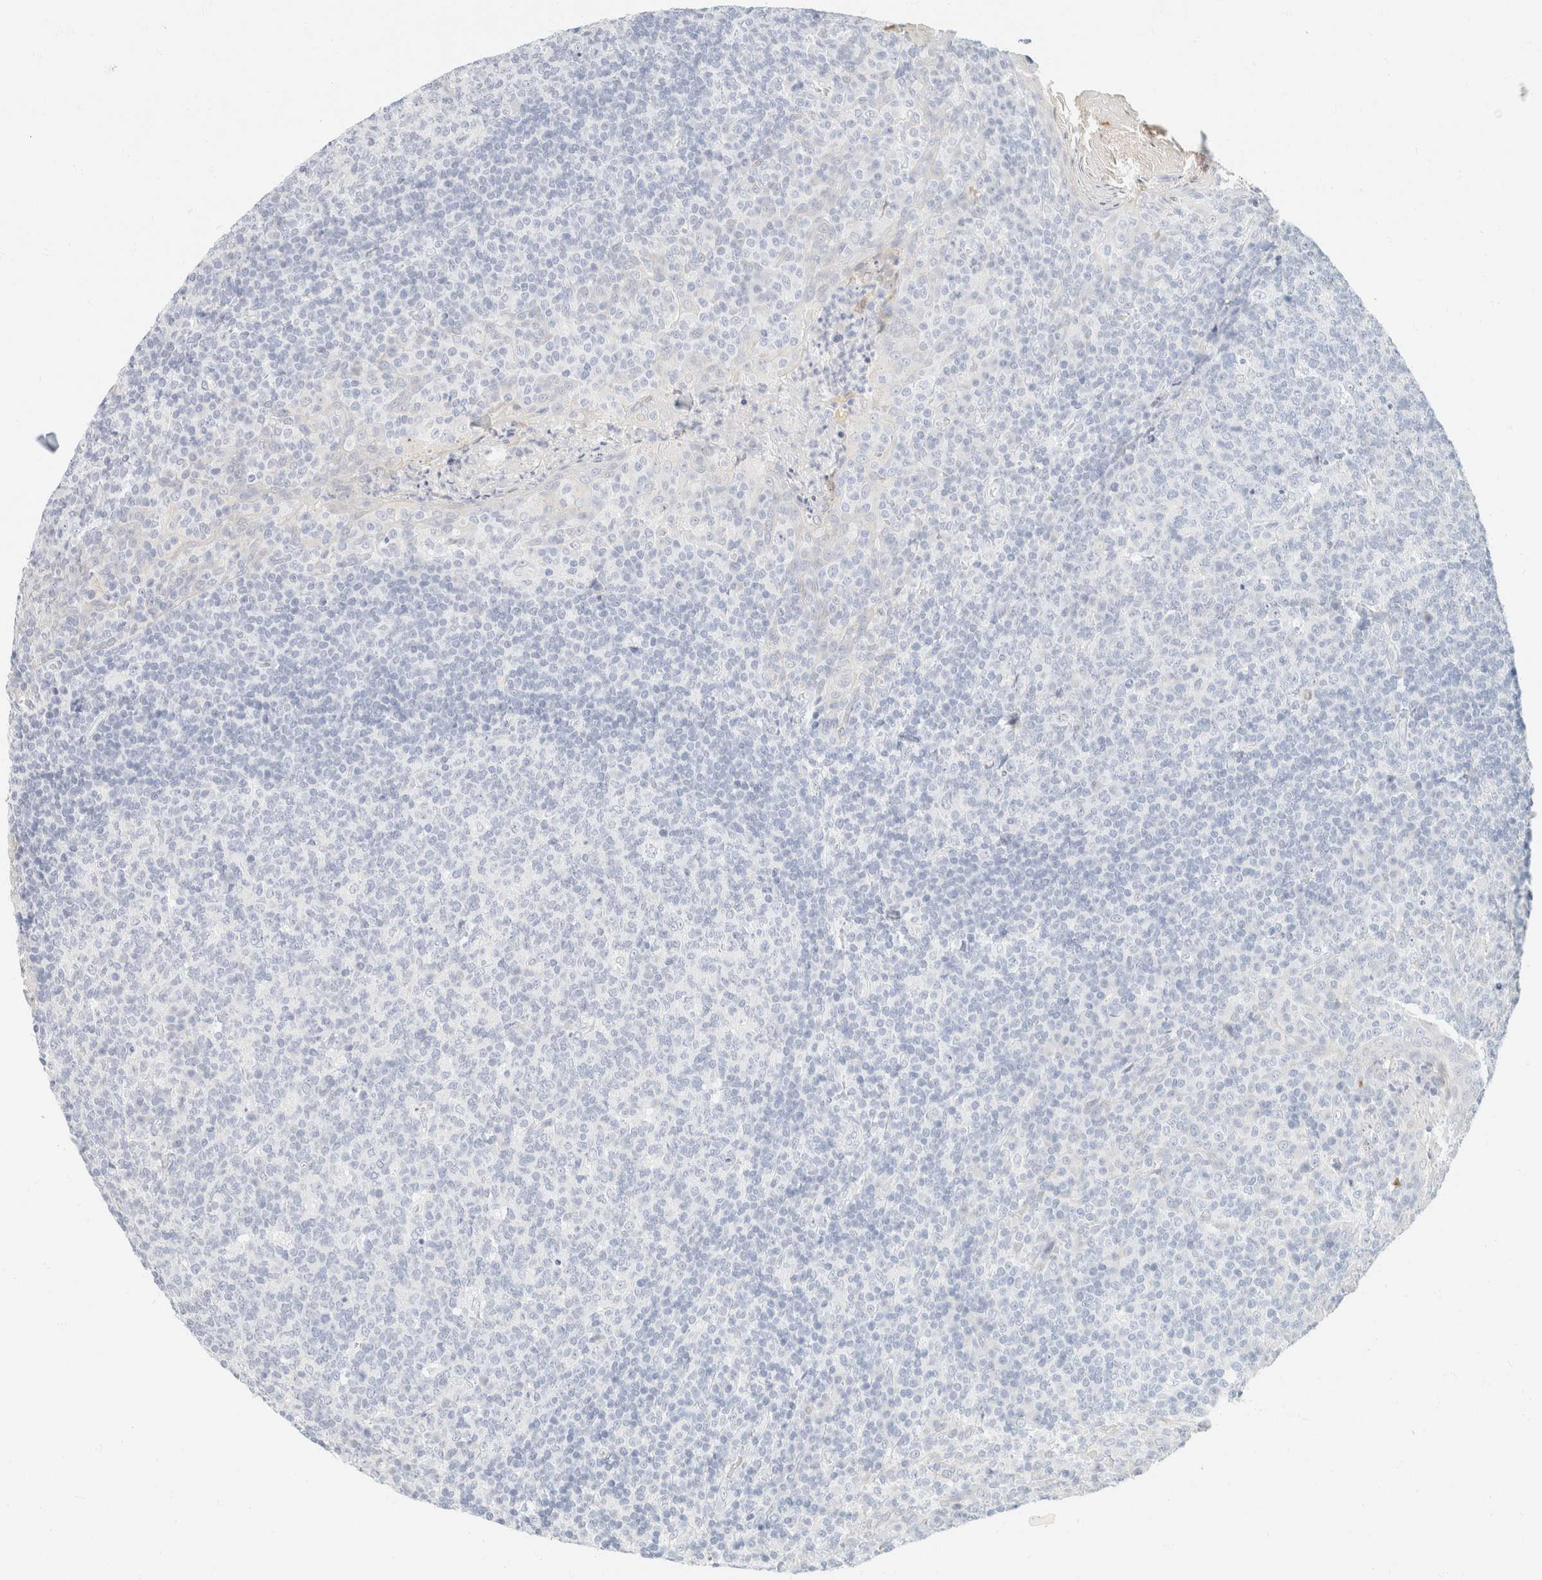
{"staining": {"intensity": "negative", "quantity": "none", "location": "none"}, "tissue": "tonsil", "cell_type": "Germinal center cells", "image_type": "normal", "snomed": [{"axis": "morphology", "description": "Normal tissue, NOS"}, {"axis": "topography", "description": "Tonsil"}], "caption": "Benign tonsil was stained to show a protein in brown. There is no significant expression in germinal center cells.", "gene": "KRT20", "patient": {"sex": "male", "age": 17}}